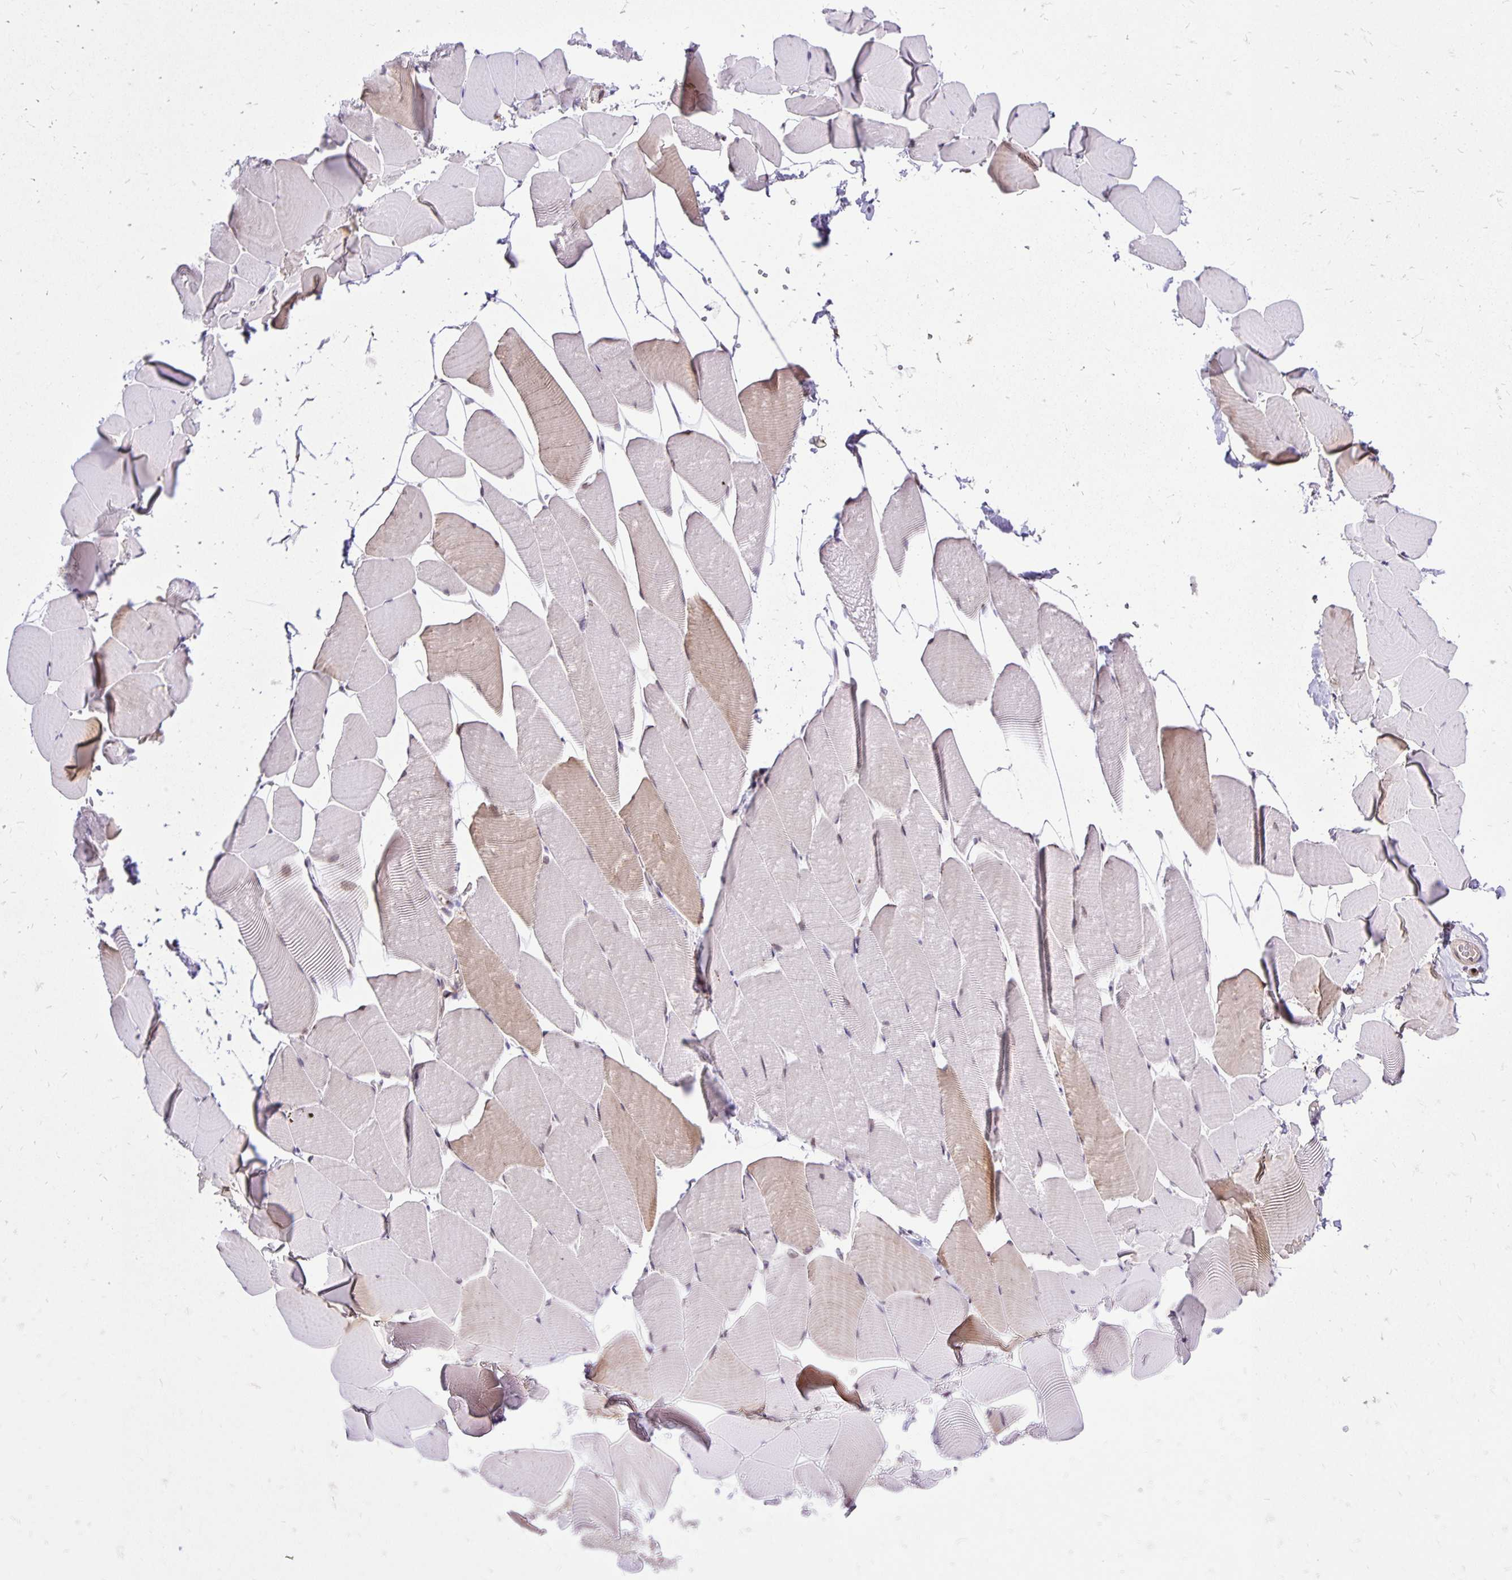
{"staining": {"intensity": "weak", "quantity": "<25%", "location": "cytoplasmic/membranous"}, "tissue": "skeletal muscle", "cell_type": "Myocytes", "image_type": "normal", "snomed": [{"axis": "morphology", "description": "Normal tissue, NOS"}, {"axis": "topography", "description": "Skeletal muscle"}], "caption": "DAB immunohistochemical staining of unremarkable human skeletal muscle displays no significant expression in myocytes. Nuclei are stained in blue.", "gene": "GOLGA5", "patient": {"sex": "male", "age": 25}}